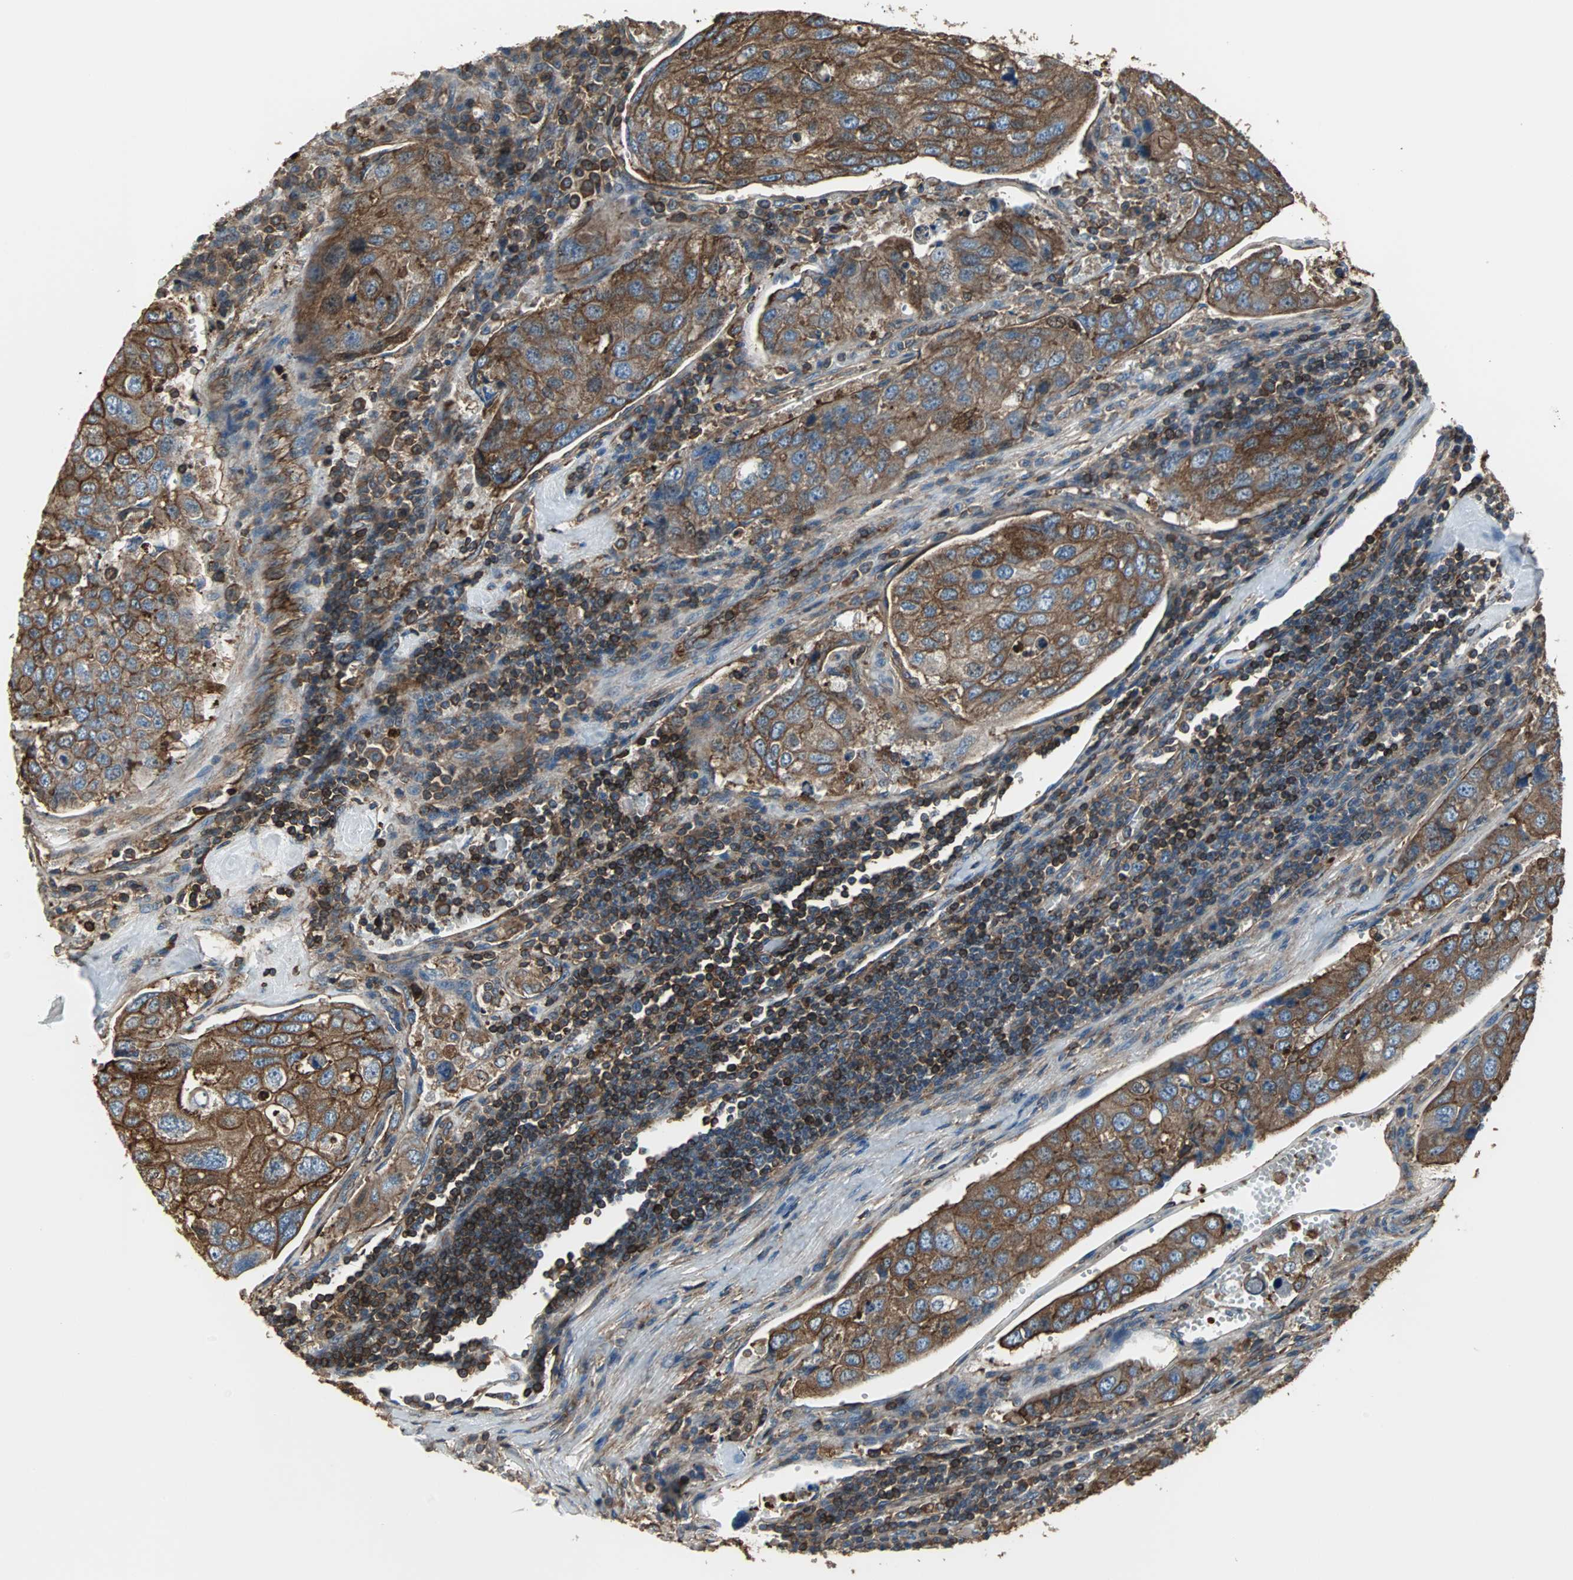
{"staining": {"intensity": "strong", "quantity": ">75%", "location": "cytoplasmic/membranous"}, "tissue": "urothelial cancer", "cell_type": "Tumor cells", "image_type": "cancer", "snomed": [{"axis": "morphology", "description": "Urothelial carcinoma, High grade"}, {"axis": "topography", "description": "Lymph node"}, {"axis": "topography", "description": "Urinary bladder"}], "caption": "Protein positivity by immunohistochemistry (IHC) reveals strong cytoplasmic/membranous positivity in approximately >75% of tumor cells in high-grade urothelial carcinoma.", "gene": "ACTN1", "patient": {"sex": "male", "age": 51}}